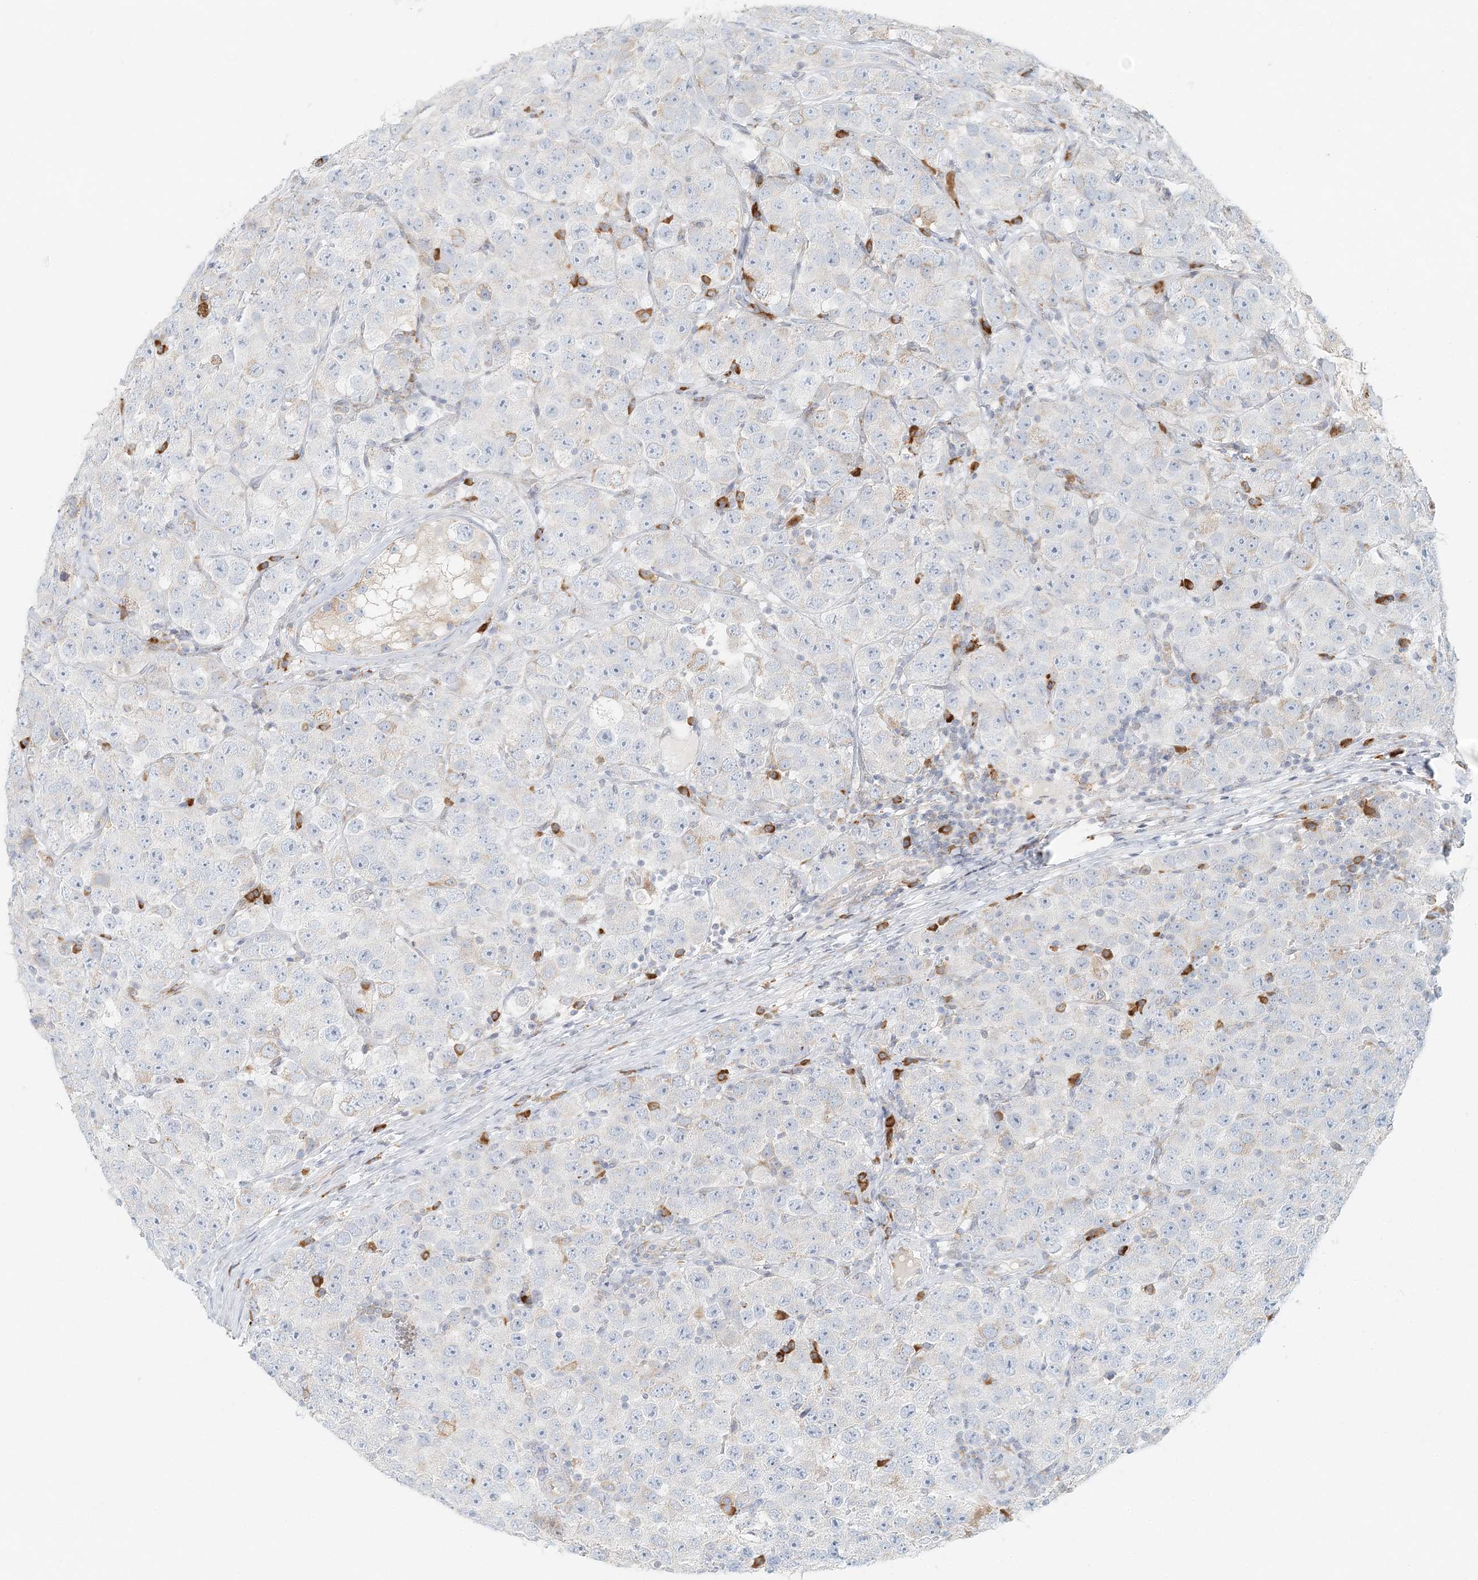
{"staining": {"intensity": "weak", "quantity": "<25%", "location": "cytoplasmic/membranous"}, "tissue": "testis cancer", "cell_type": "Tumor cells", "image_type": "cancer", "snomed": [{"axis": "morphology", "description": "Seminoma, NOS"}, {"axis": "topography", "description": "Testis"}], "caption": "Photomicrograph shows no significant protein positivity in tumor cells of testis cancer (seminoma).", "gene": "STK11IP", "patient": {"sex": "male", "age": 28}}